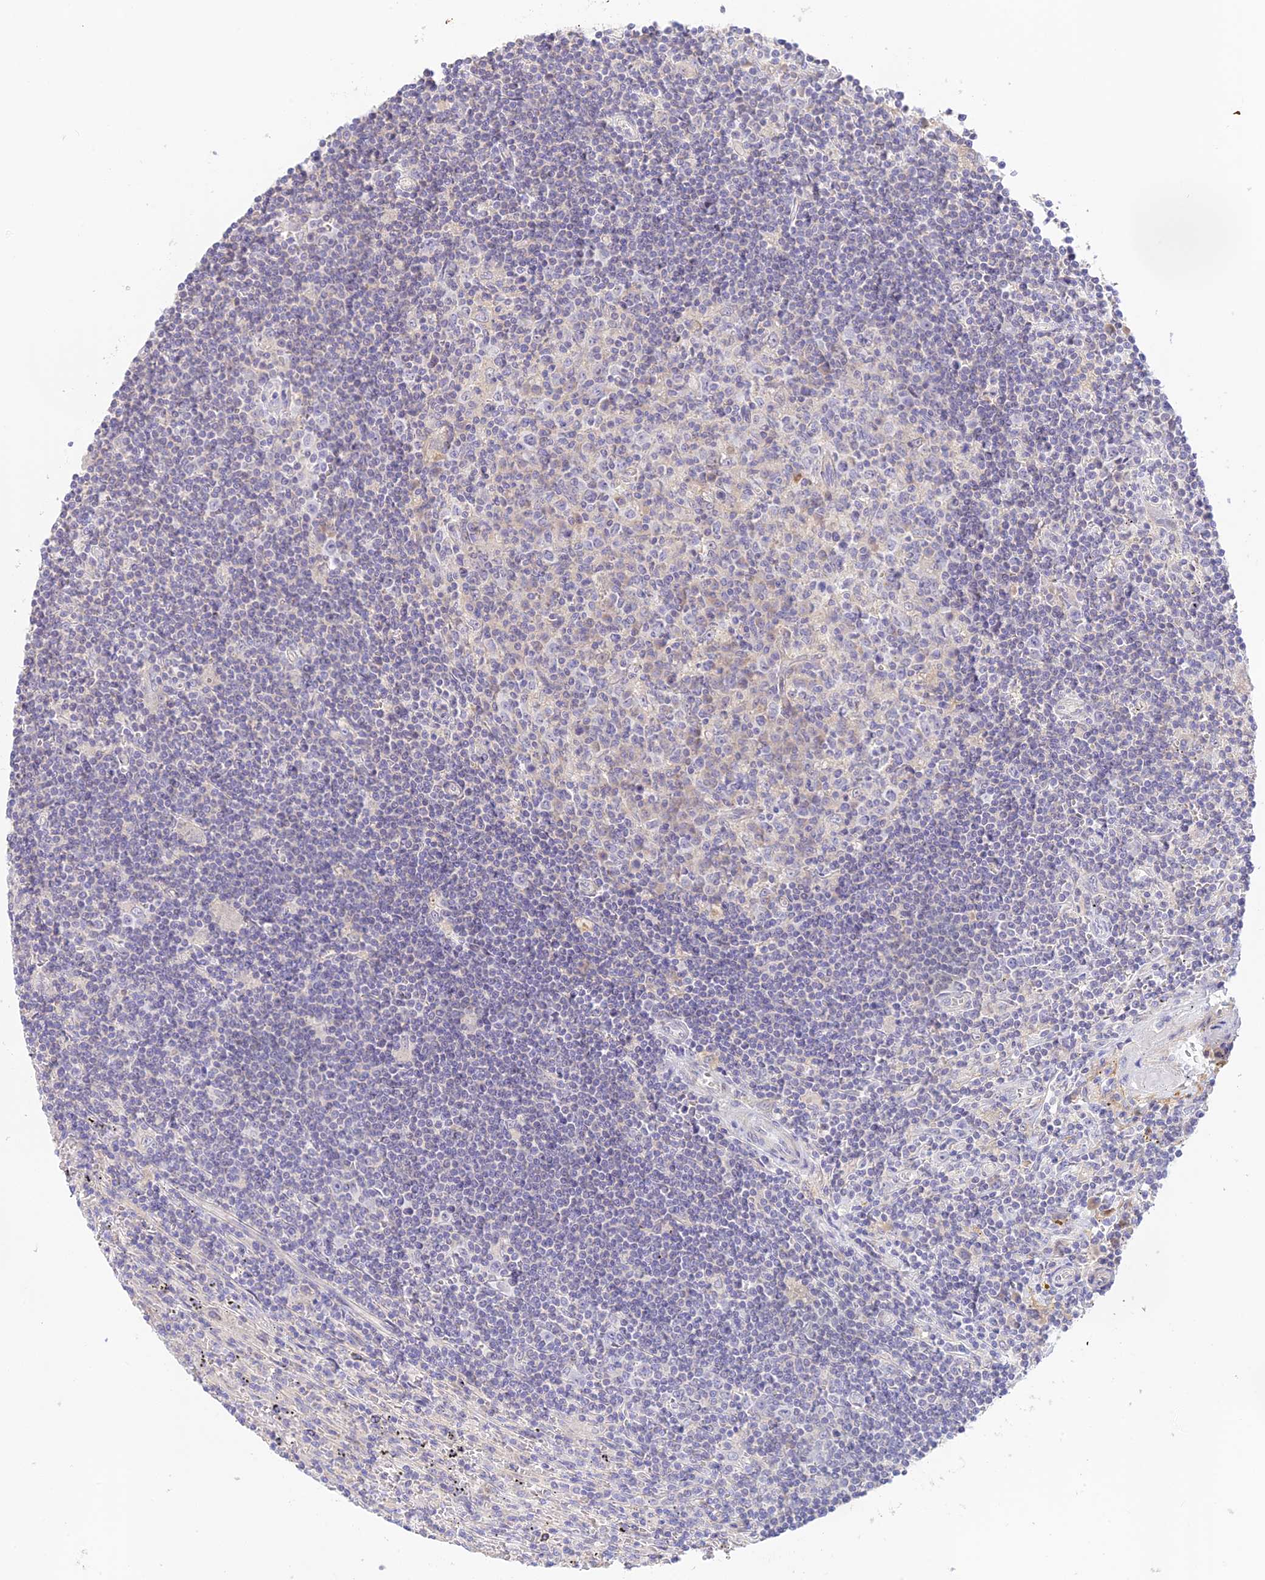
{"staining": {"intensity": "negative", "quantity": "none", "location": "none"}, "tissue": "lymphoma", "cell_type": "Tumor cells", "image_type": "cancer", "snomed": [{"axis": "morphology", "description": "Malignant lymphoma, non-Hodgkin's type, Low grade"}, {"axis": "topography", "description": "Spleen"}], "caption": "Immunohistochemical staining of human low-grade malignant lymphoma, non-Hodgkin's type demonstrates no significant positivity in tumor cells.", "gene": "CAMSAP3", "patient": {"sex": "male", "age": 76}}